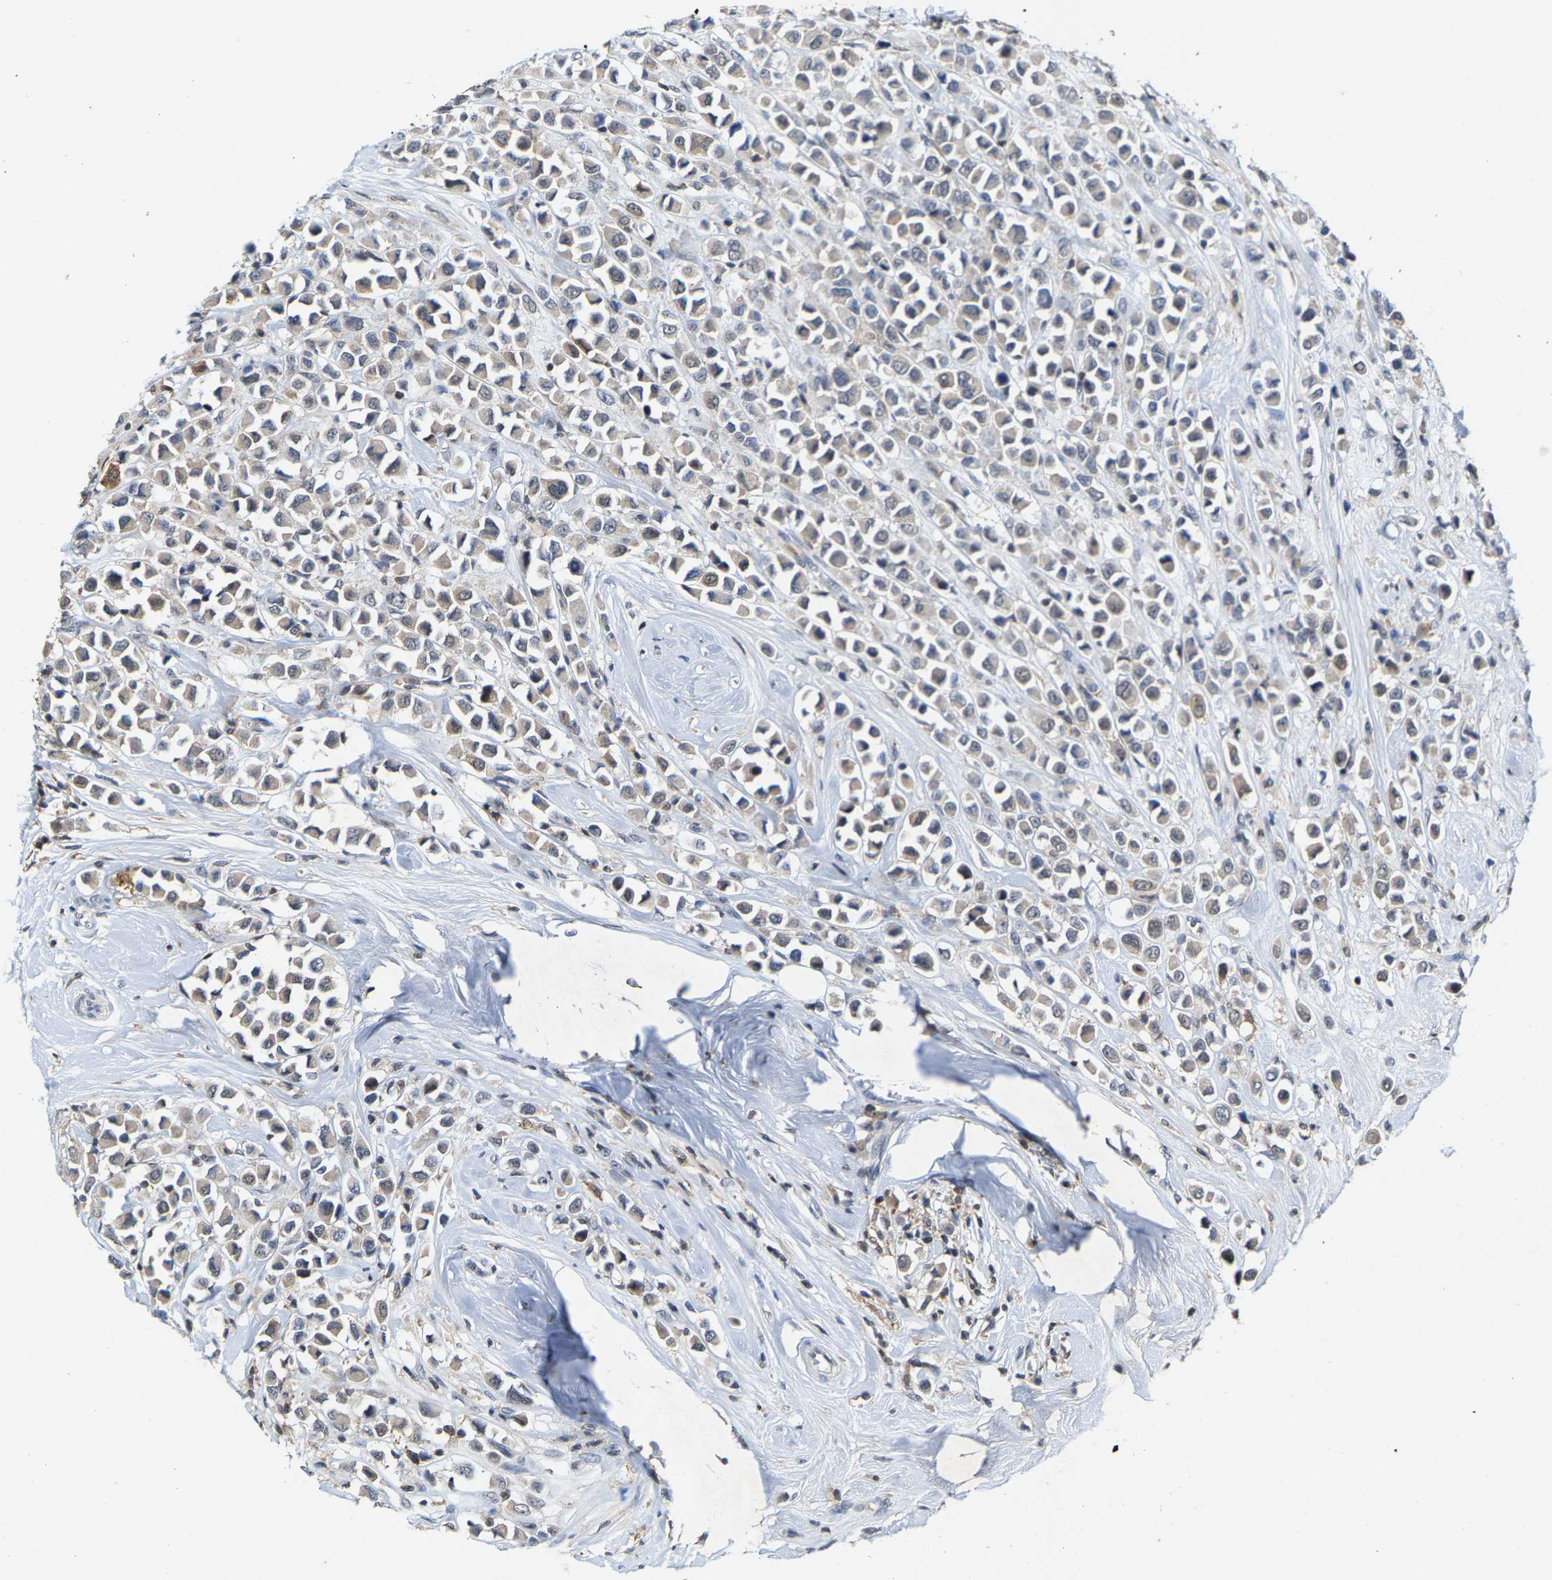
{"staining": {"intensity": "weak", "quantity": "25%-75%", "location": "cytoplasmic/membranous"}, "tissue": "breast cancer", "cell_type": "Tumor cells", "image_type": "cancer", "snomed": [{"axis": "morphology", "description": "Duct carcinoma"}, {"axis": "topography", "description": "Breast"}], "caption": "The photomicrograph shows staining of breast invasive ductal carcinoma, revealing weak cytoplasmic/membranous protein staining (brown color) within tumor cells.", "gene": "FGD3", "patient": {"sex": "female", "age": 61}}